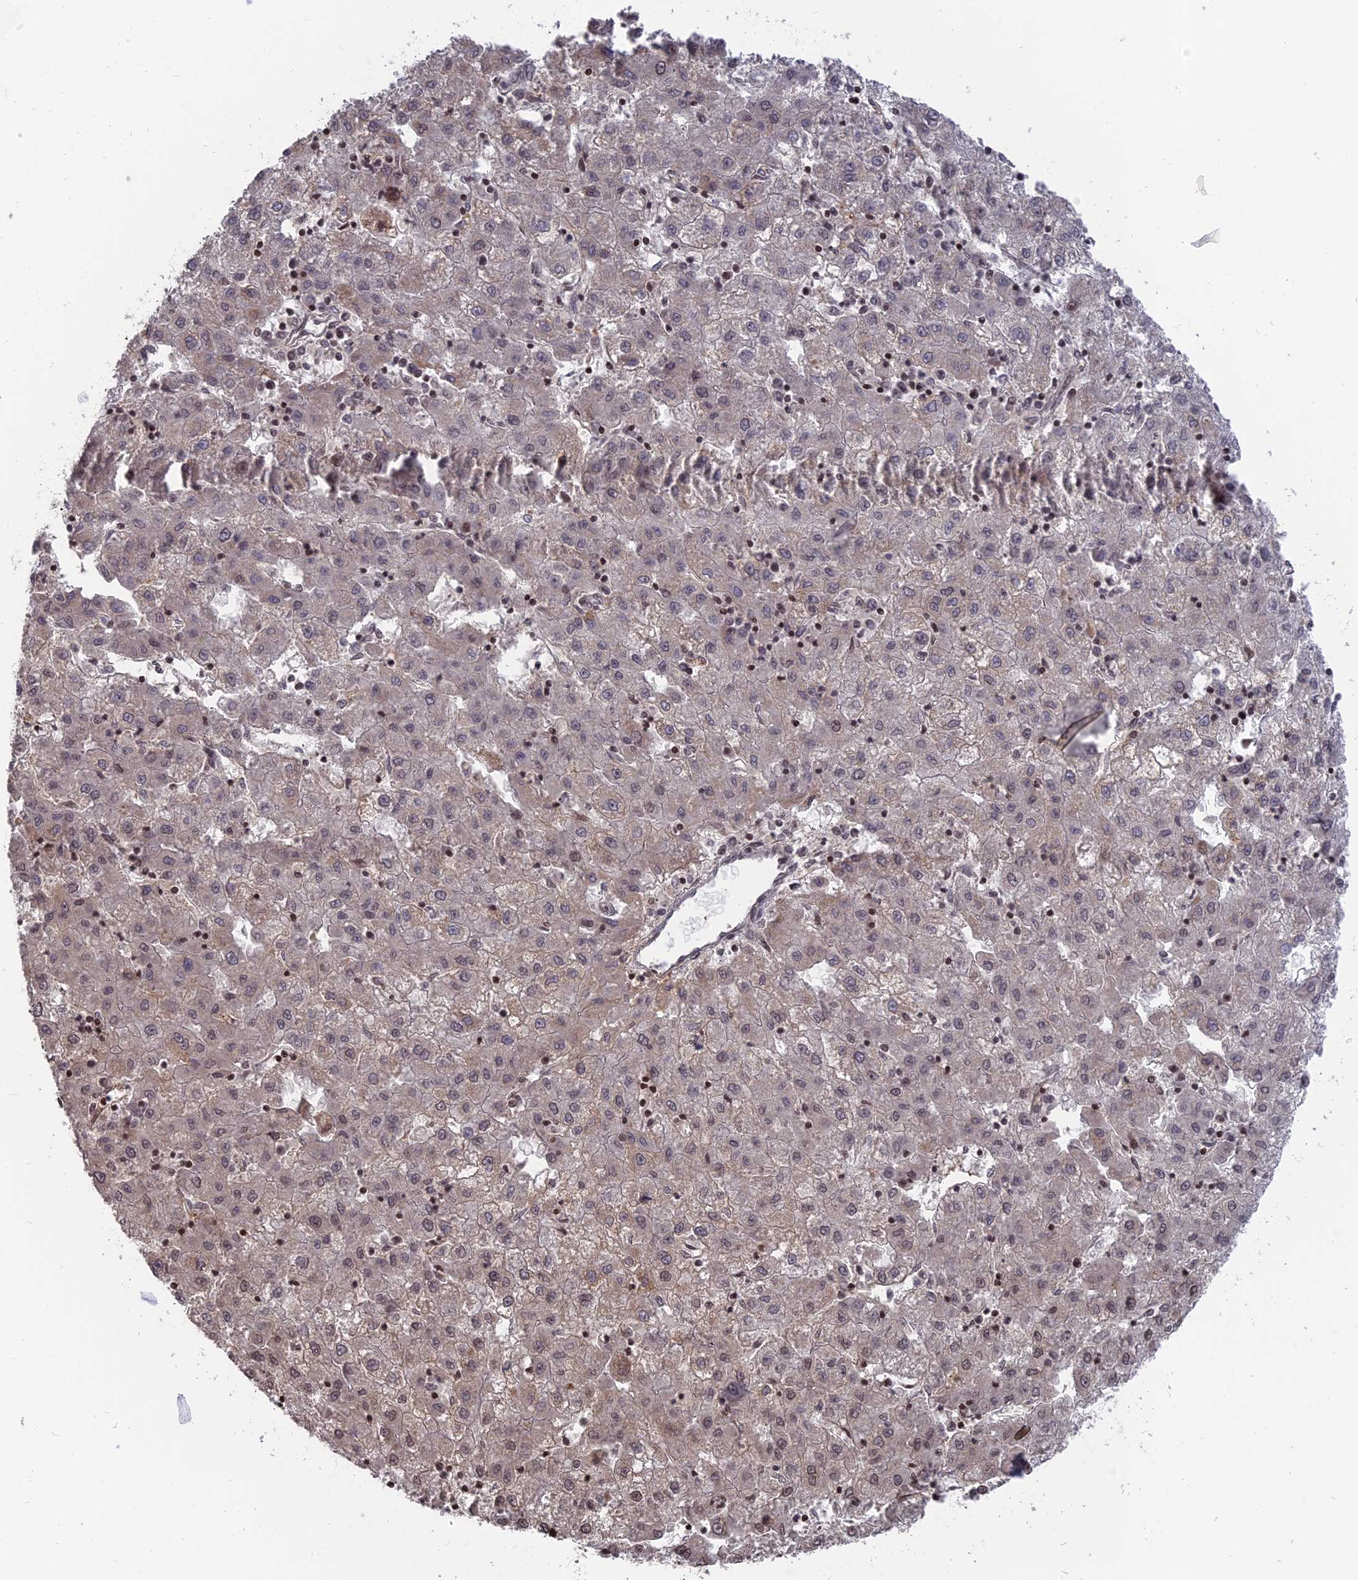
{"staining": {"intensity": "weak", "quantity": "<25%", "location": "nuclear"}, "tissue": "liver cancer", "cell_type": "Tumor cells", "image_type": "cancer", "snomed": [{"axis": "morphology", "description": "Carcinoma, Hepatocellular, NOS"}, {"axis": "topography", "description": "Liver"}], "caption": "The immunohistochemistry (IHC) image has no significant expression in tumor cells of liver cancer (hepatocellular carcinoma) tissue.", "gene": "NR1H3", "patient": {"sex": "male", "age": 72}}